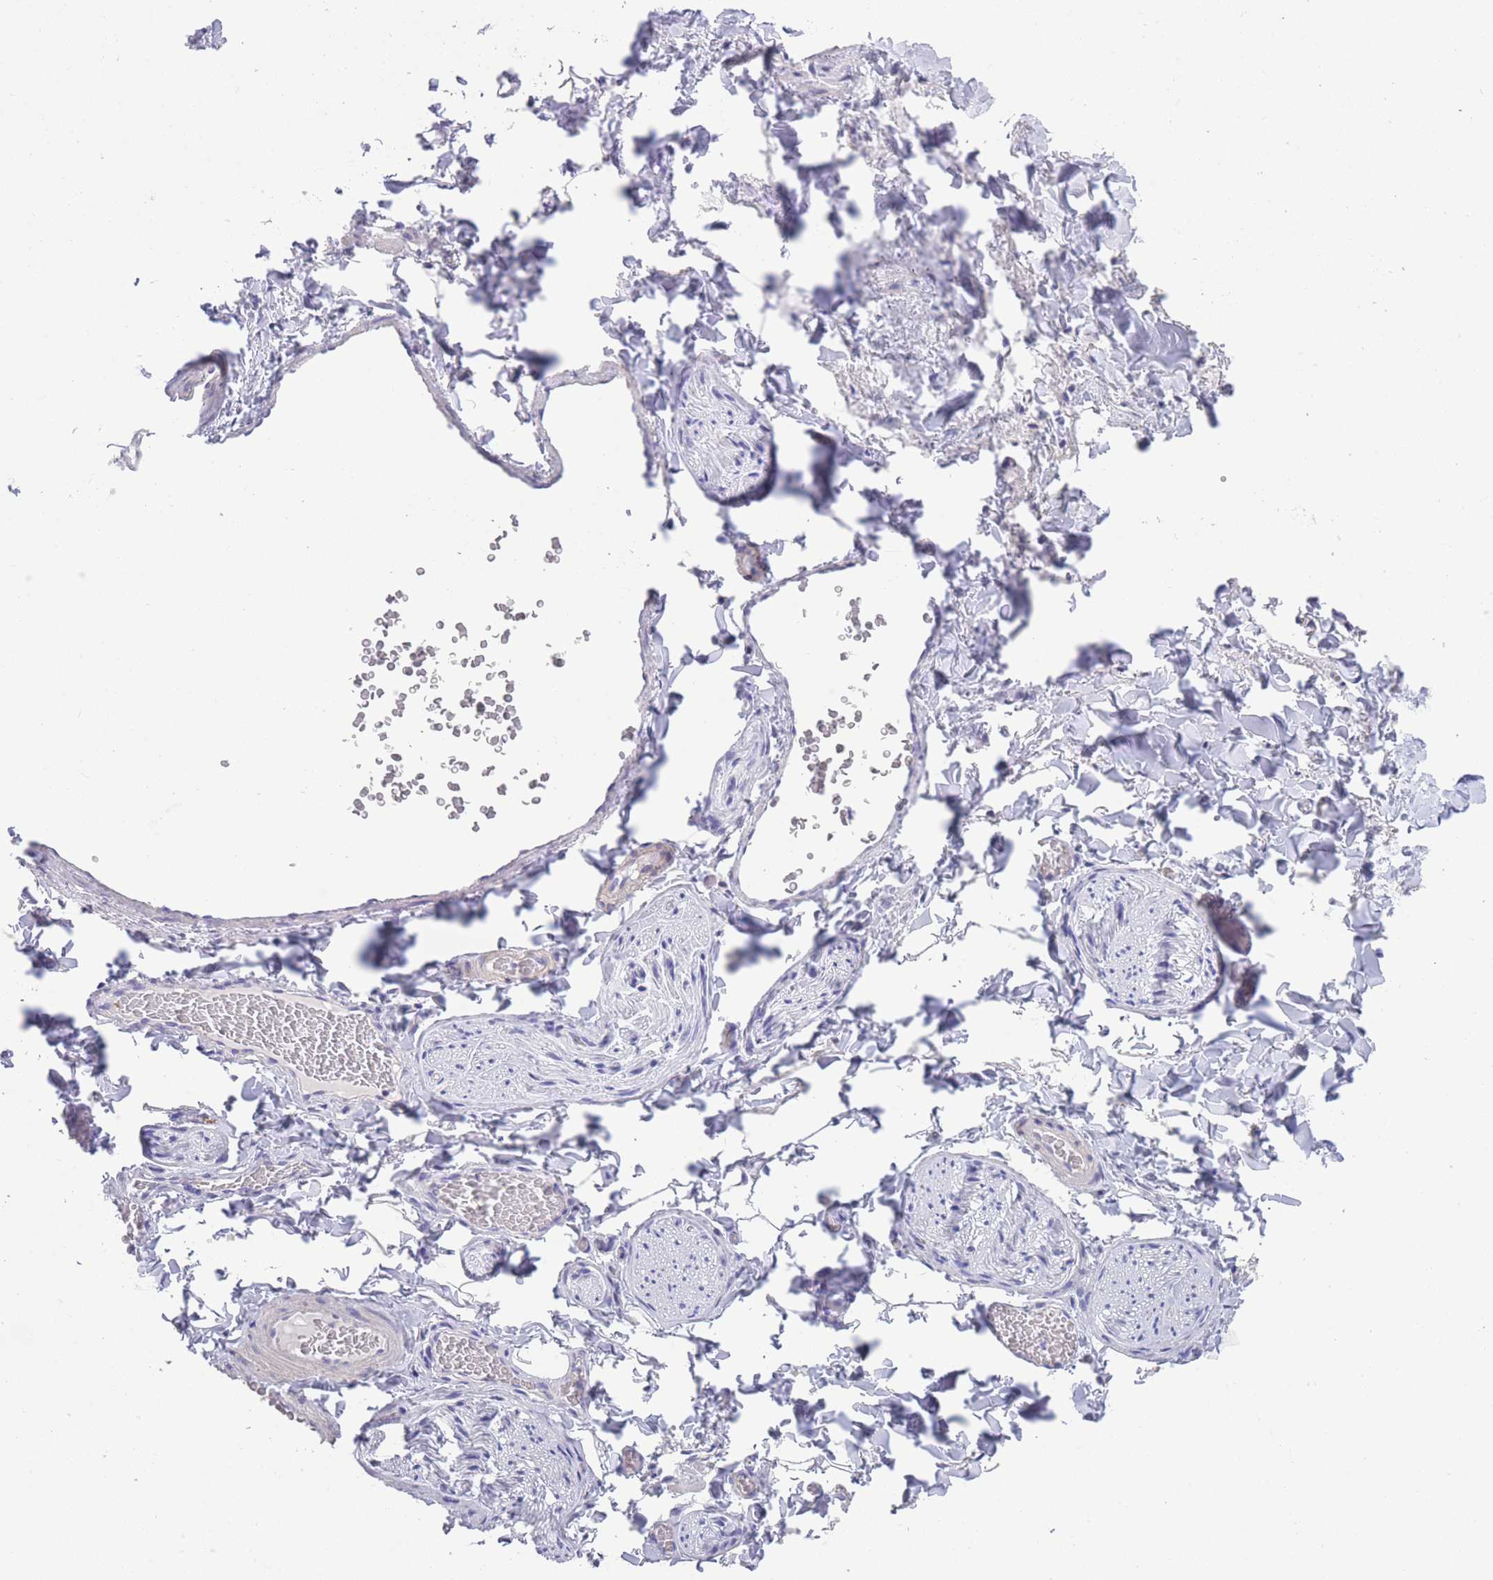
{"staining": {"intensity": "negative", "quantity": "none", "location": "none"}, "tissue": "adipose tissue", "cell_type": "Adipocytes", "image_type": "normal", "snomed": [{"axis": "morphology", "description": "Normal tissue, NOS"}, {"axis": "morphology", "description": "Carcinoma, NOS"}, {"axis": "topography", "description": "Pancreas"}, {"axis": "topography", "description": "Peripheral nerve tissue"}], "caption": "DAB immunohistochemical staining of unremarkable adipose tissue exhibits no significant expression in adipocytes.", "gene": "ENSG00000289258", "patient": {"sex": "female", "age": 29}}